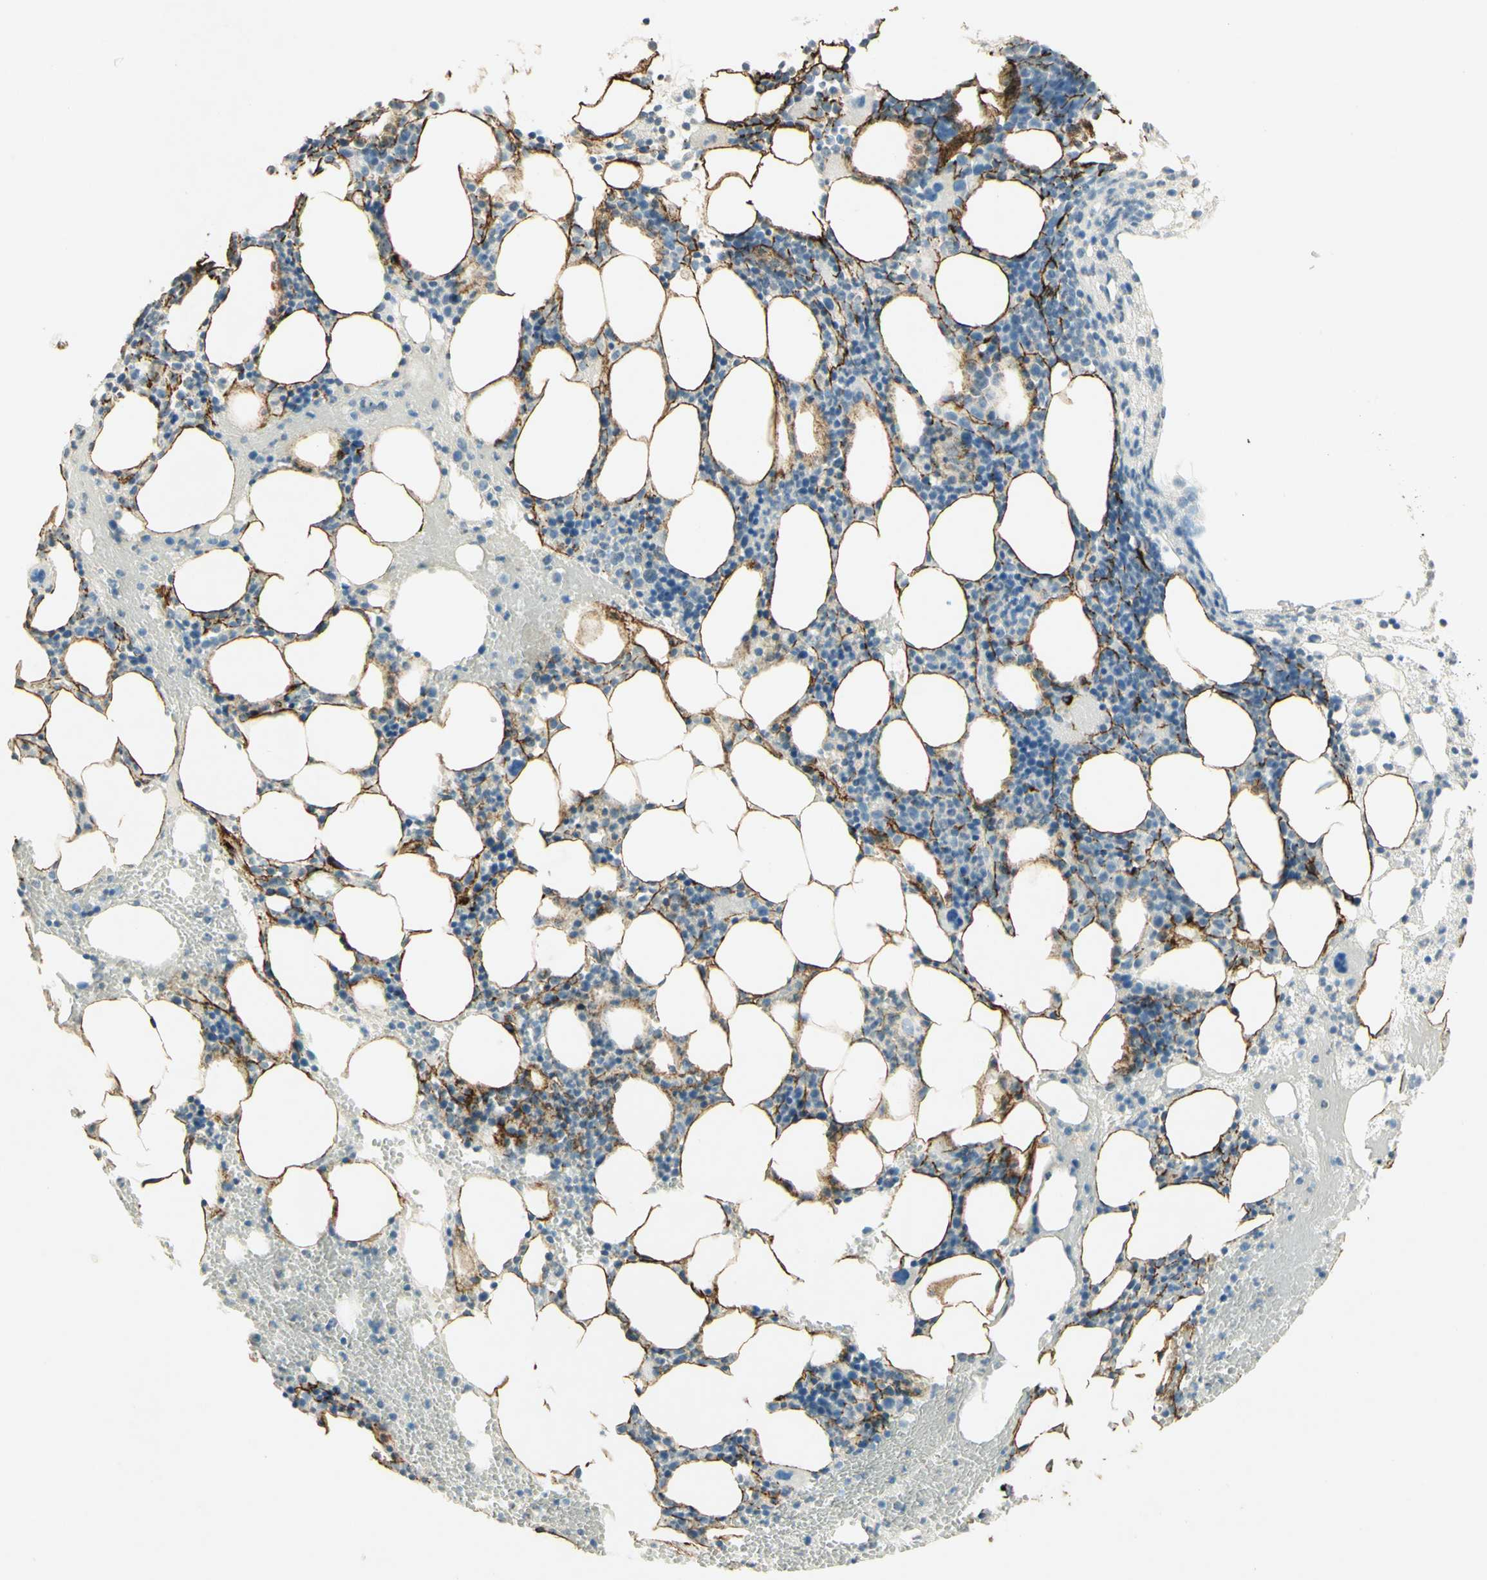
{"staining": {"intensity": "negative", "quantity": "none", "location": "none"}, "tissue": "bone marrow", "cell_type": "Hematopoietic cells", "image_type": "normal", "snomed": [{"axis": "morphology", "description": "Normal tissue, NOS"}, {"axis": "morphology", "description": "Inflammation, NOS"}, {"axis": "topography", "description": "Bone marrow"}], "caption": "High magnification brightfield microscopy of benign bone marrow stained with DAB (brown) and counterstained with hematoxylin (blue): hematopoietic cells show no significant positivity.", "gene": "TNN", "patient": {"sex": "female", "age": 79}}